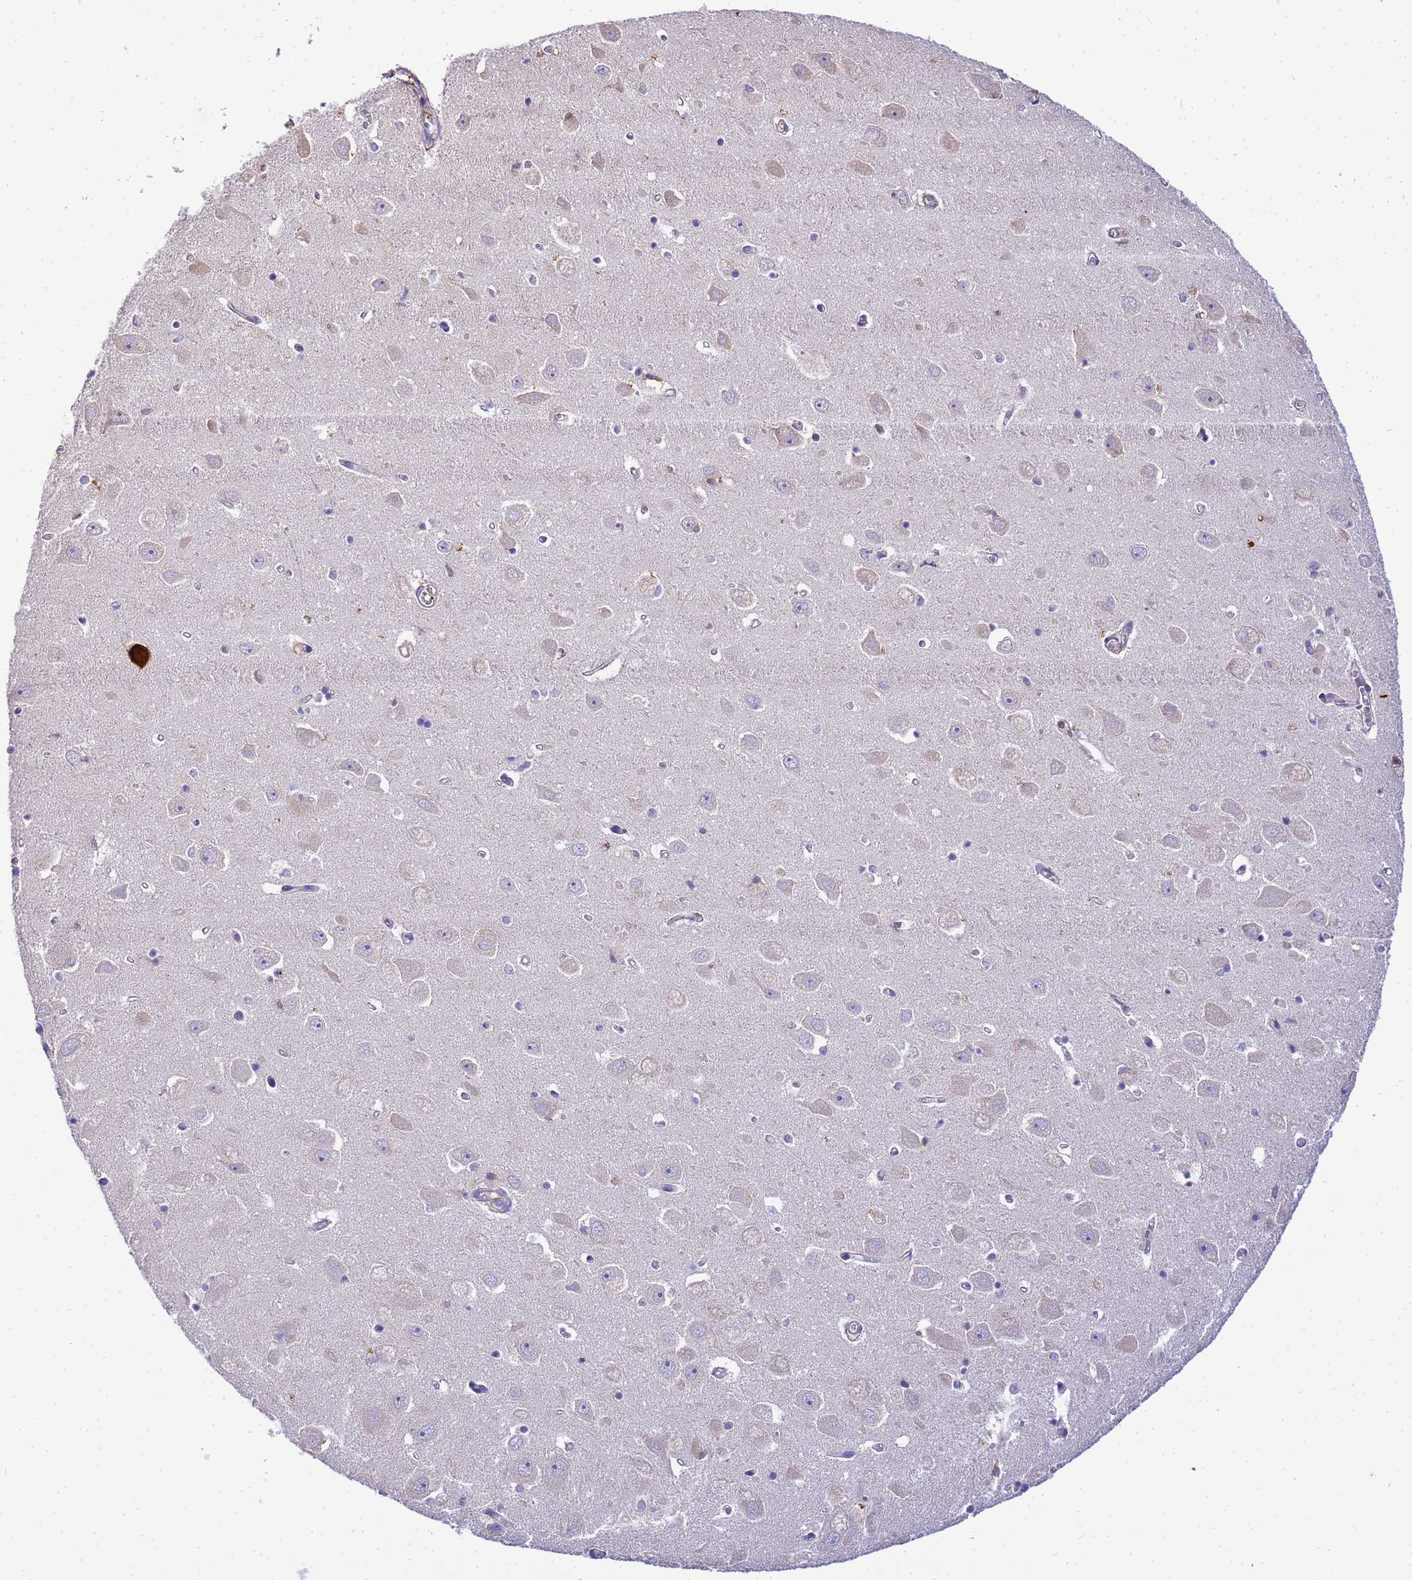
{"staining": {"intensity": "negative", "quantity": "none", "location": "none"}, "tissue": "hippocampus", "cell_type": "Glial cells", "image_type": "normal", "snomed": [{"axis": "morphology", "description": "Normal tissue, NOS"}, {"axis": "topography", "description": "Hippocampus"}], "caption": "Immunohistochemistry (IHC) of unremarkable human hippocampus reveals no staining in glial cells. (Brightfield microscopy of DAB (3,3'-diaminobenzidine) immunohistochemistry at high magnification).", "gene": "WDR64", "patient": {"sex": "female", "age": 64}}